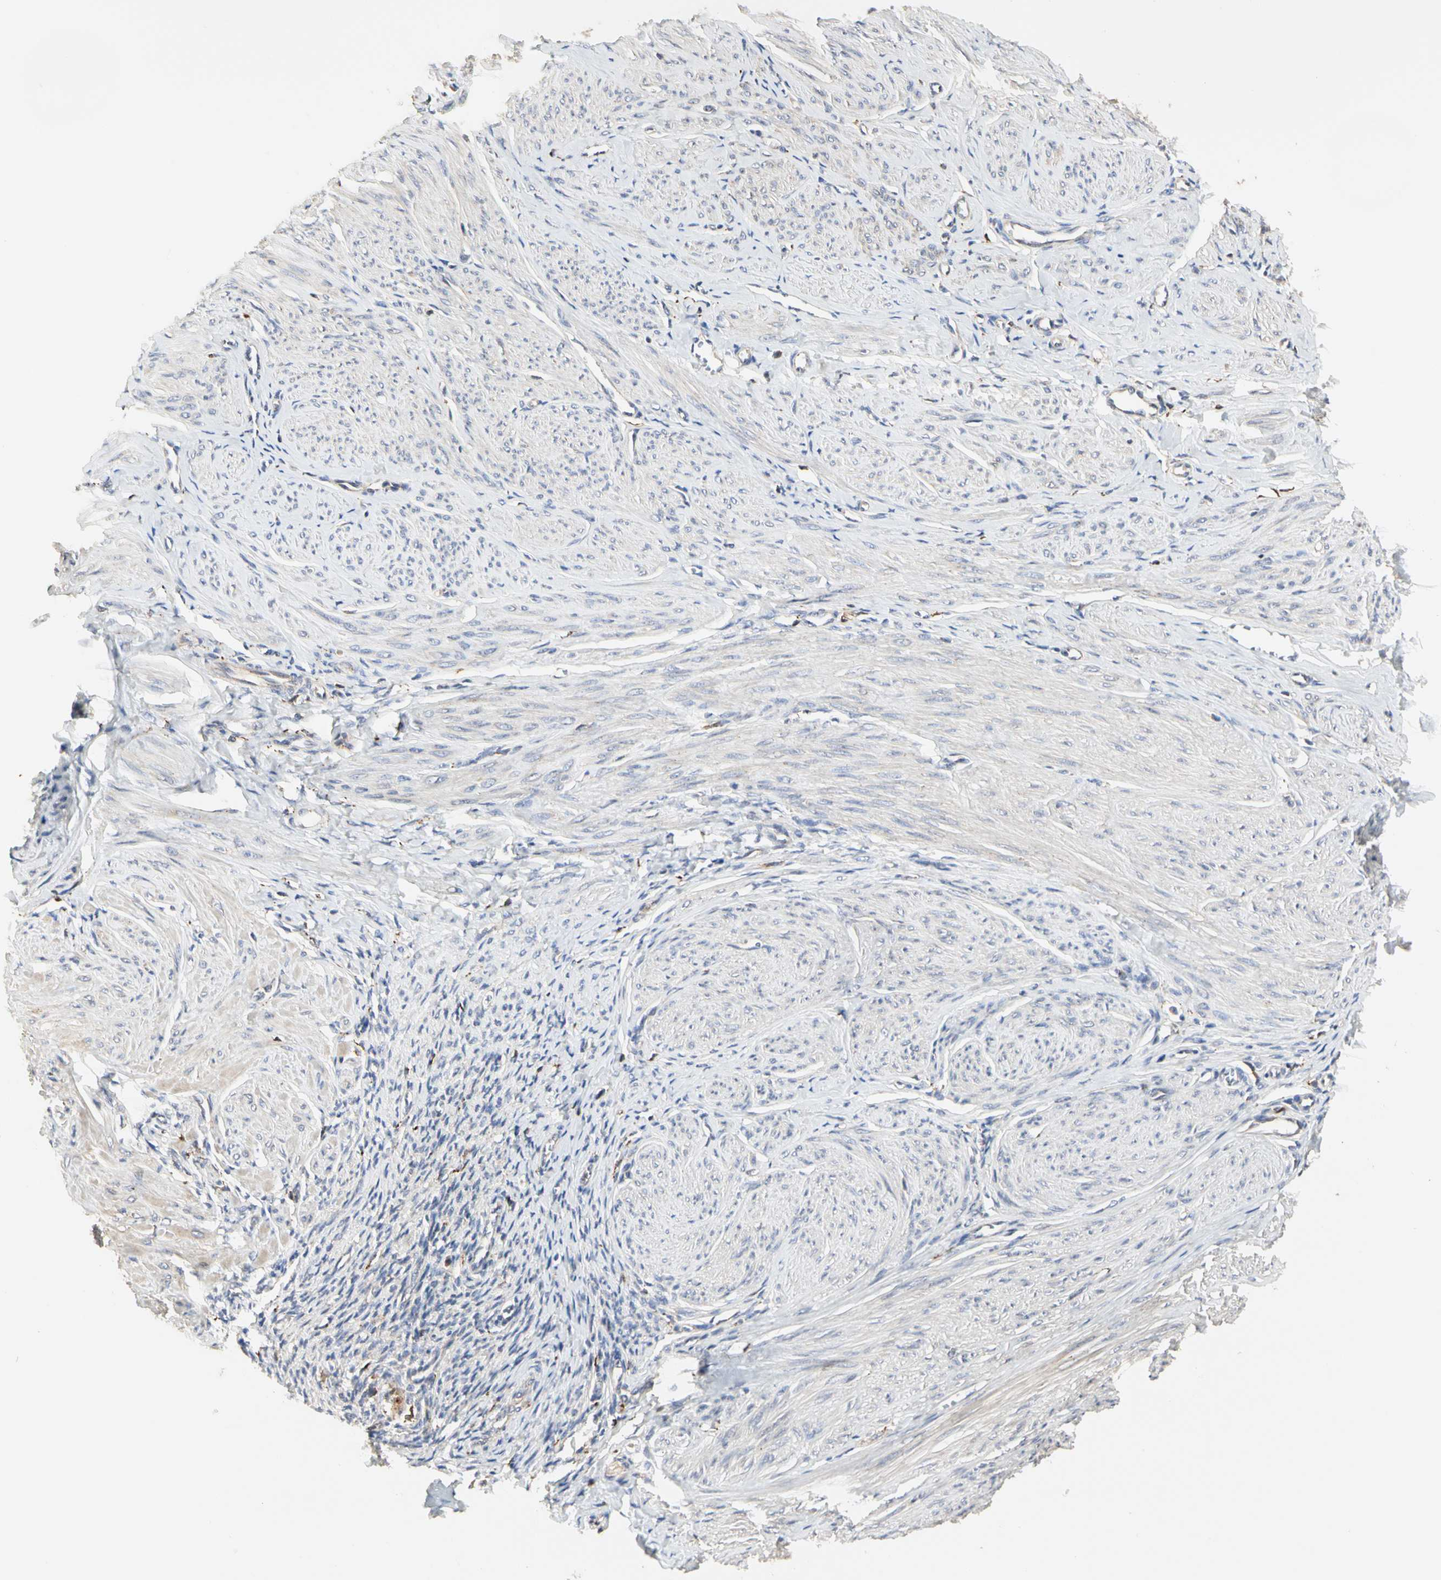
{"staining": {"intensity": "negative", "quantity": "none", "location": "none"}, "tissue": "smooth muscle", "cell_type": "Smooth muscle cells", "image_type": "normal", "snomed": [{"axis": "morphology", "description": "Normal tissue, NOS"}, {"axis": "topography", "description": "Uterus"}], "caption": "The photomicrograph shows no significant staining in smooth muscle cells of smooth muscle. Brightfield microscopy of immunohistochemistry stained with DAB (3,3'-diaminobenzidine) (brown) and hematoxylin (blue), captured at high magnification.", "gene": "NAPG", "patient": {"sex": "female", "age": 45}}